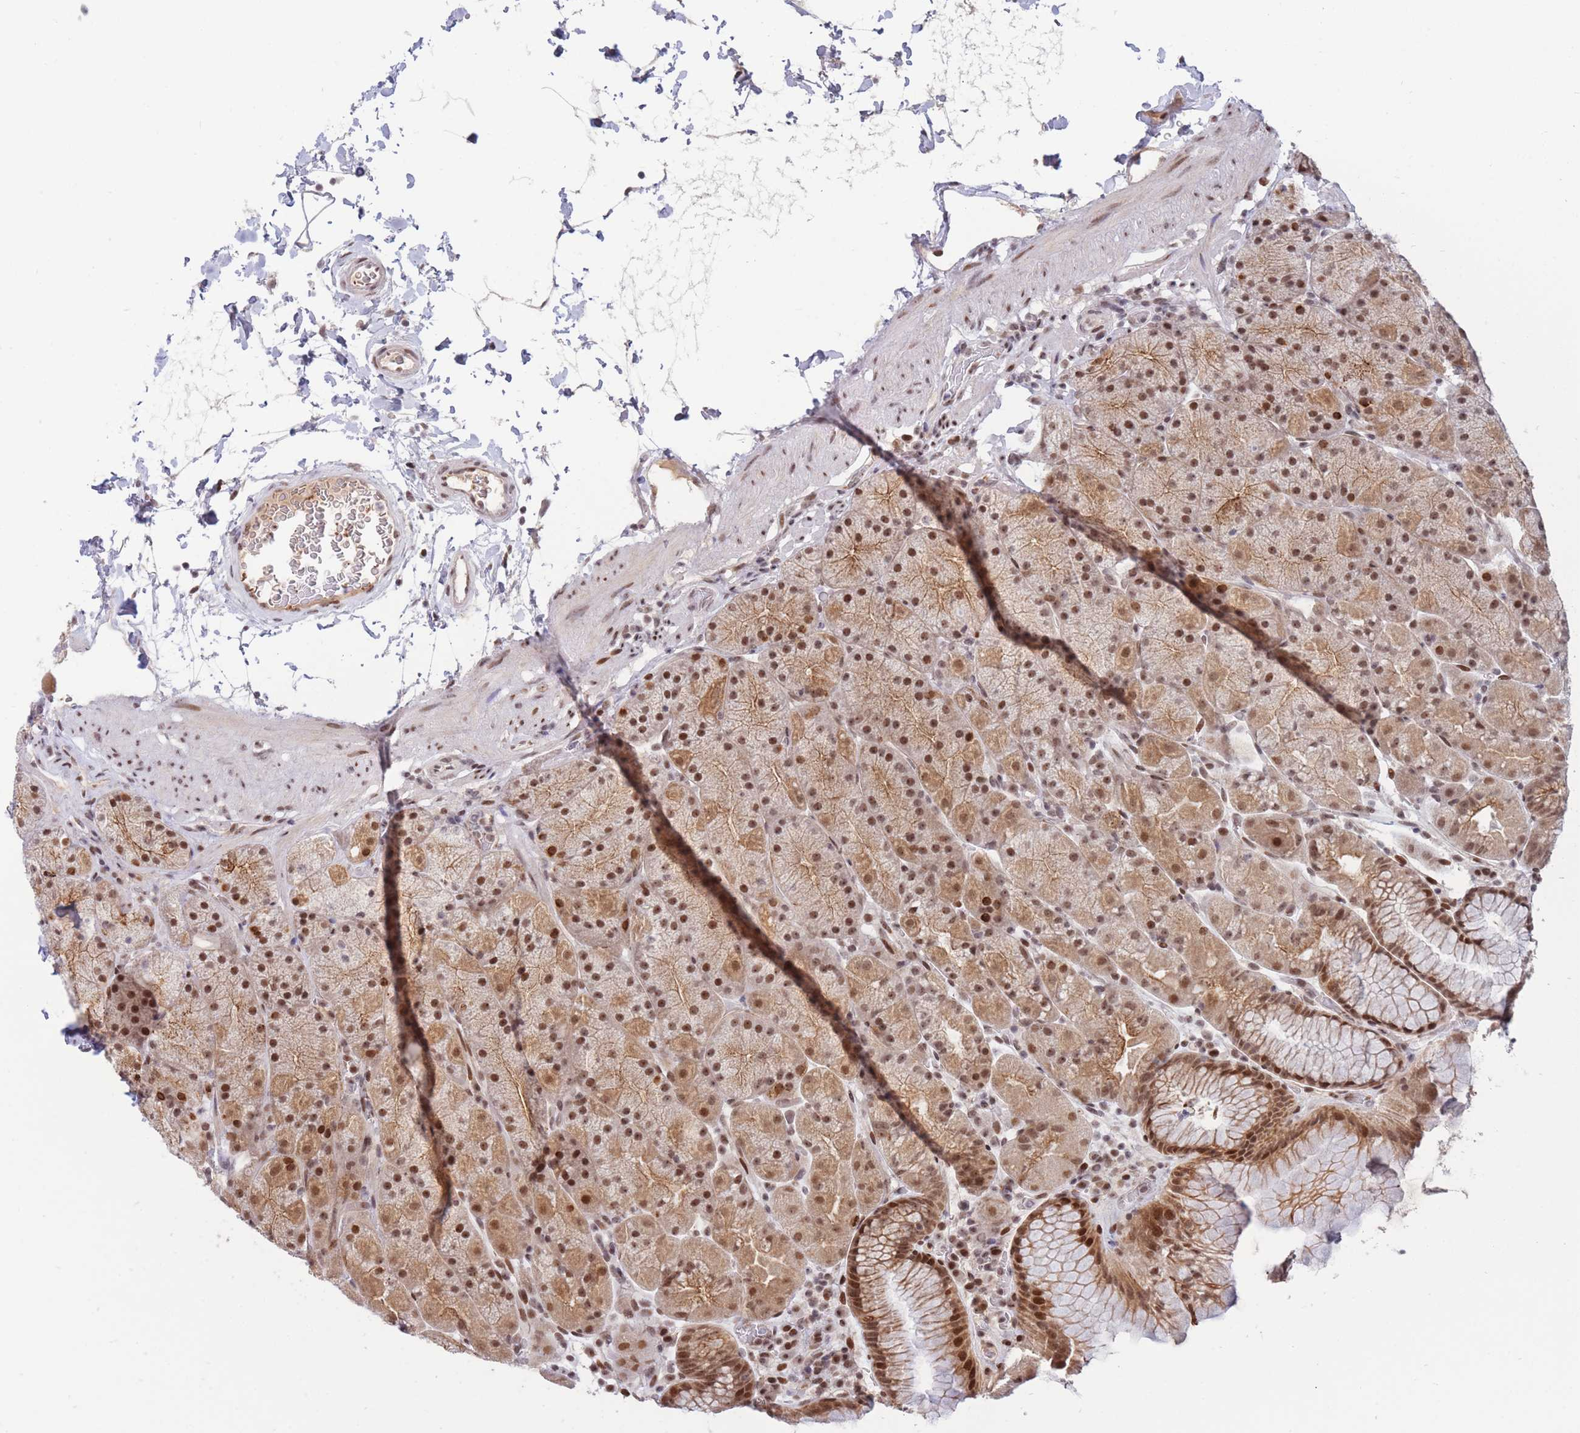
{"staining": {"intensity": "moderate", "quantity": ">75%", "location": "cytoplasmic/membranous,nuclear"}, "tissue": "stomach", "cell_type": "Glandular cells", "image_type": "normal", "snomed": [{"axis": "morphology", "description": "Normal tissue, NOS"}, {"axis": "topography", "description": "Stomach, upper"}, {"axis": "topography", "description": "Stomach, lower"}], "caption": "Stomach stained with a brown dye demonstrates moderate cytoplasmic/membranous,nuclear positive positivity in approximately >75% of glandular cells.", "gene": "TARBP2", "patient": {"sex": "male", "age": 67}}